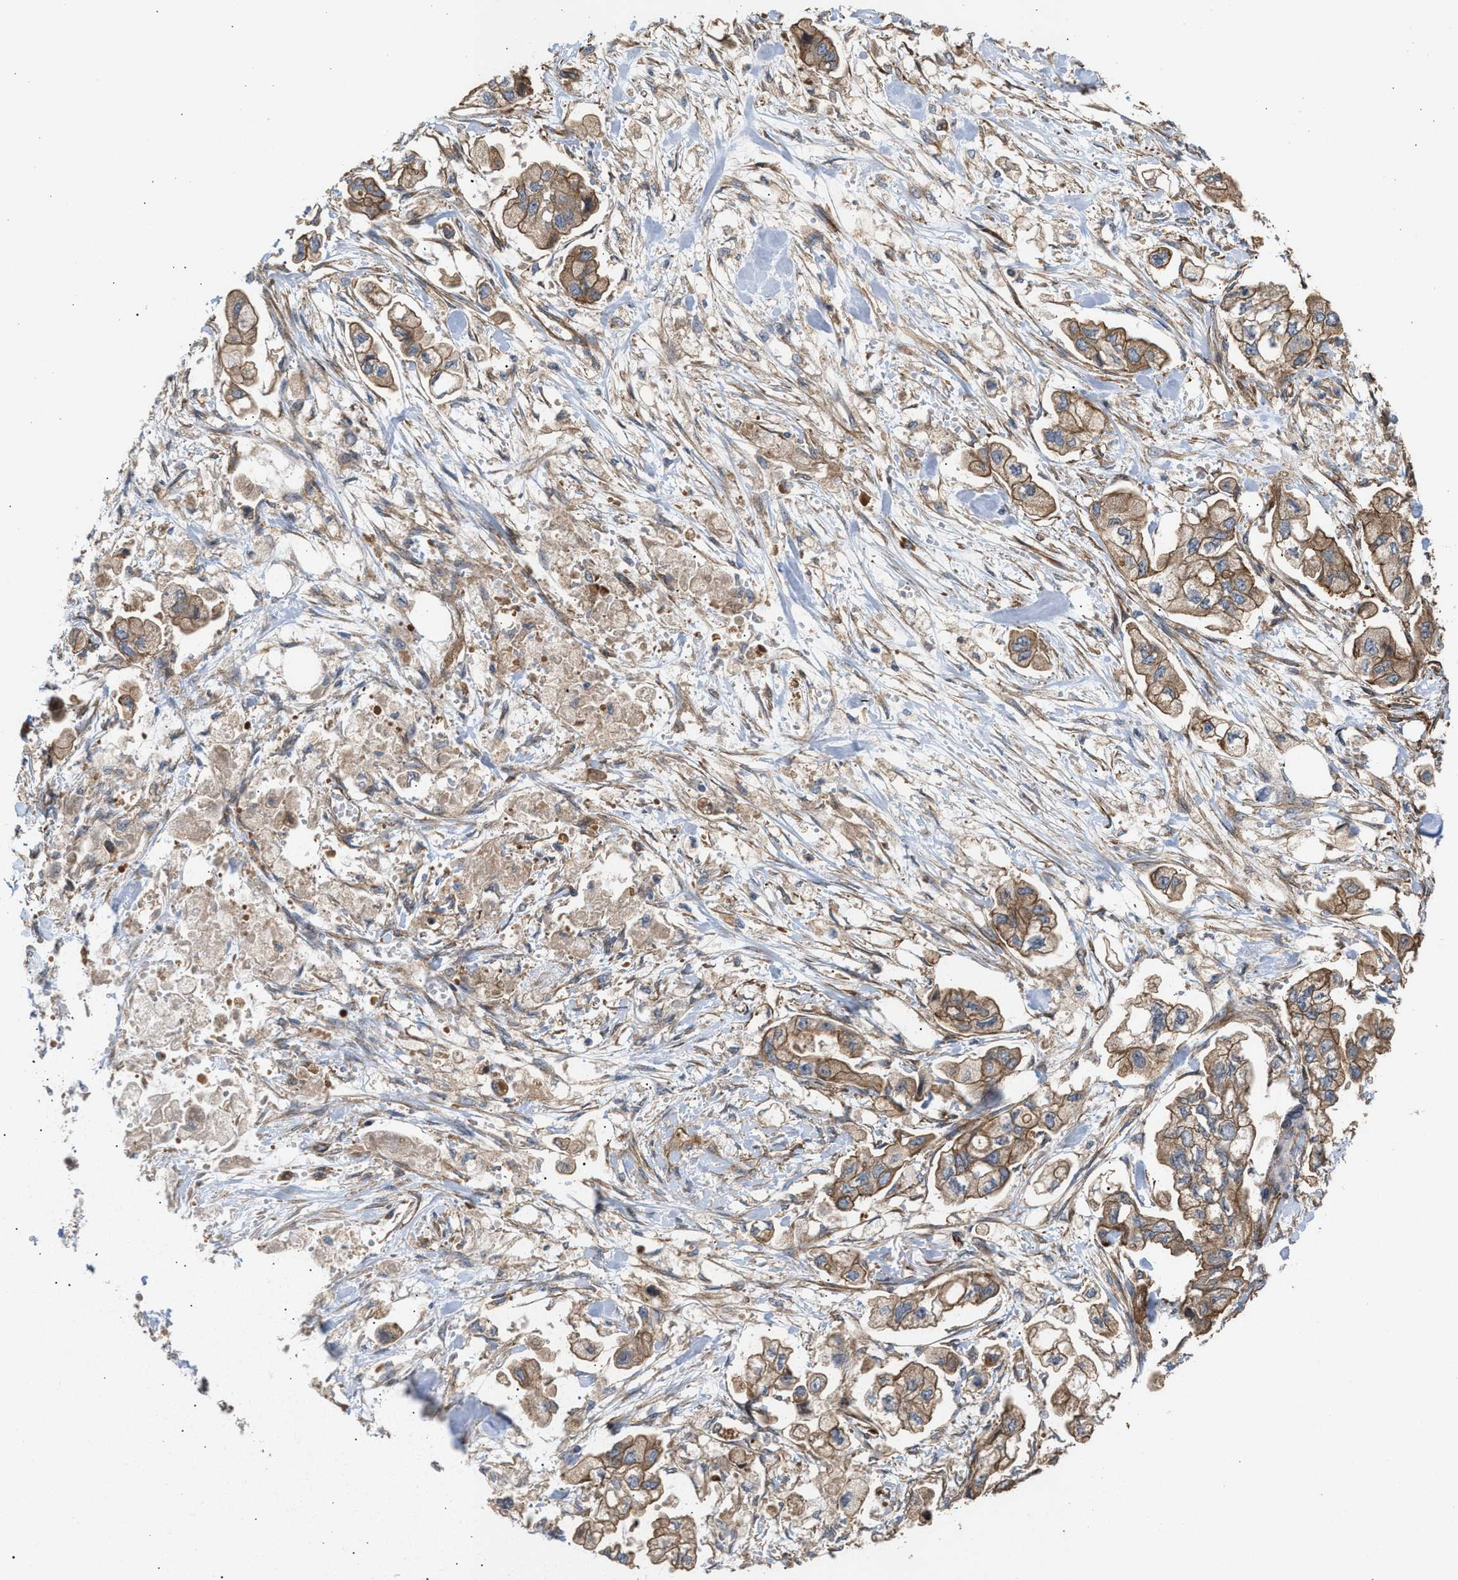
{"staining": {"intensity": "moderate", "quantity": ">75%", "location": "cytoplasmic/membranous"}, "tissue": "stomach cancer", "cell_type": "Tumor cells", "image_type": "cancer", "snomed": [{"axis": "morphology", "description": "Normal tissue, NOS"}, {"axis": "morphology", "description": "Adenocarcinoma, NOS"}, {"axis": "topography", "description": "Stomach"}], "caption": "DAB immunohistochemical staining of stomach cancer (adenocarcinoma) reveals moderate cytoplasmic/membranous protein staining in about >75% of tumor cells.", "gene": "EPS15L1", "patient": {"sex": "male", "age": 62}}